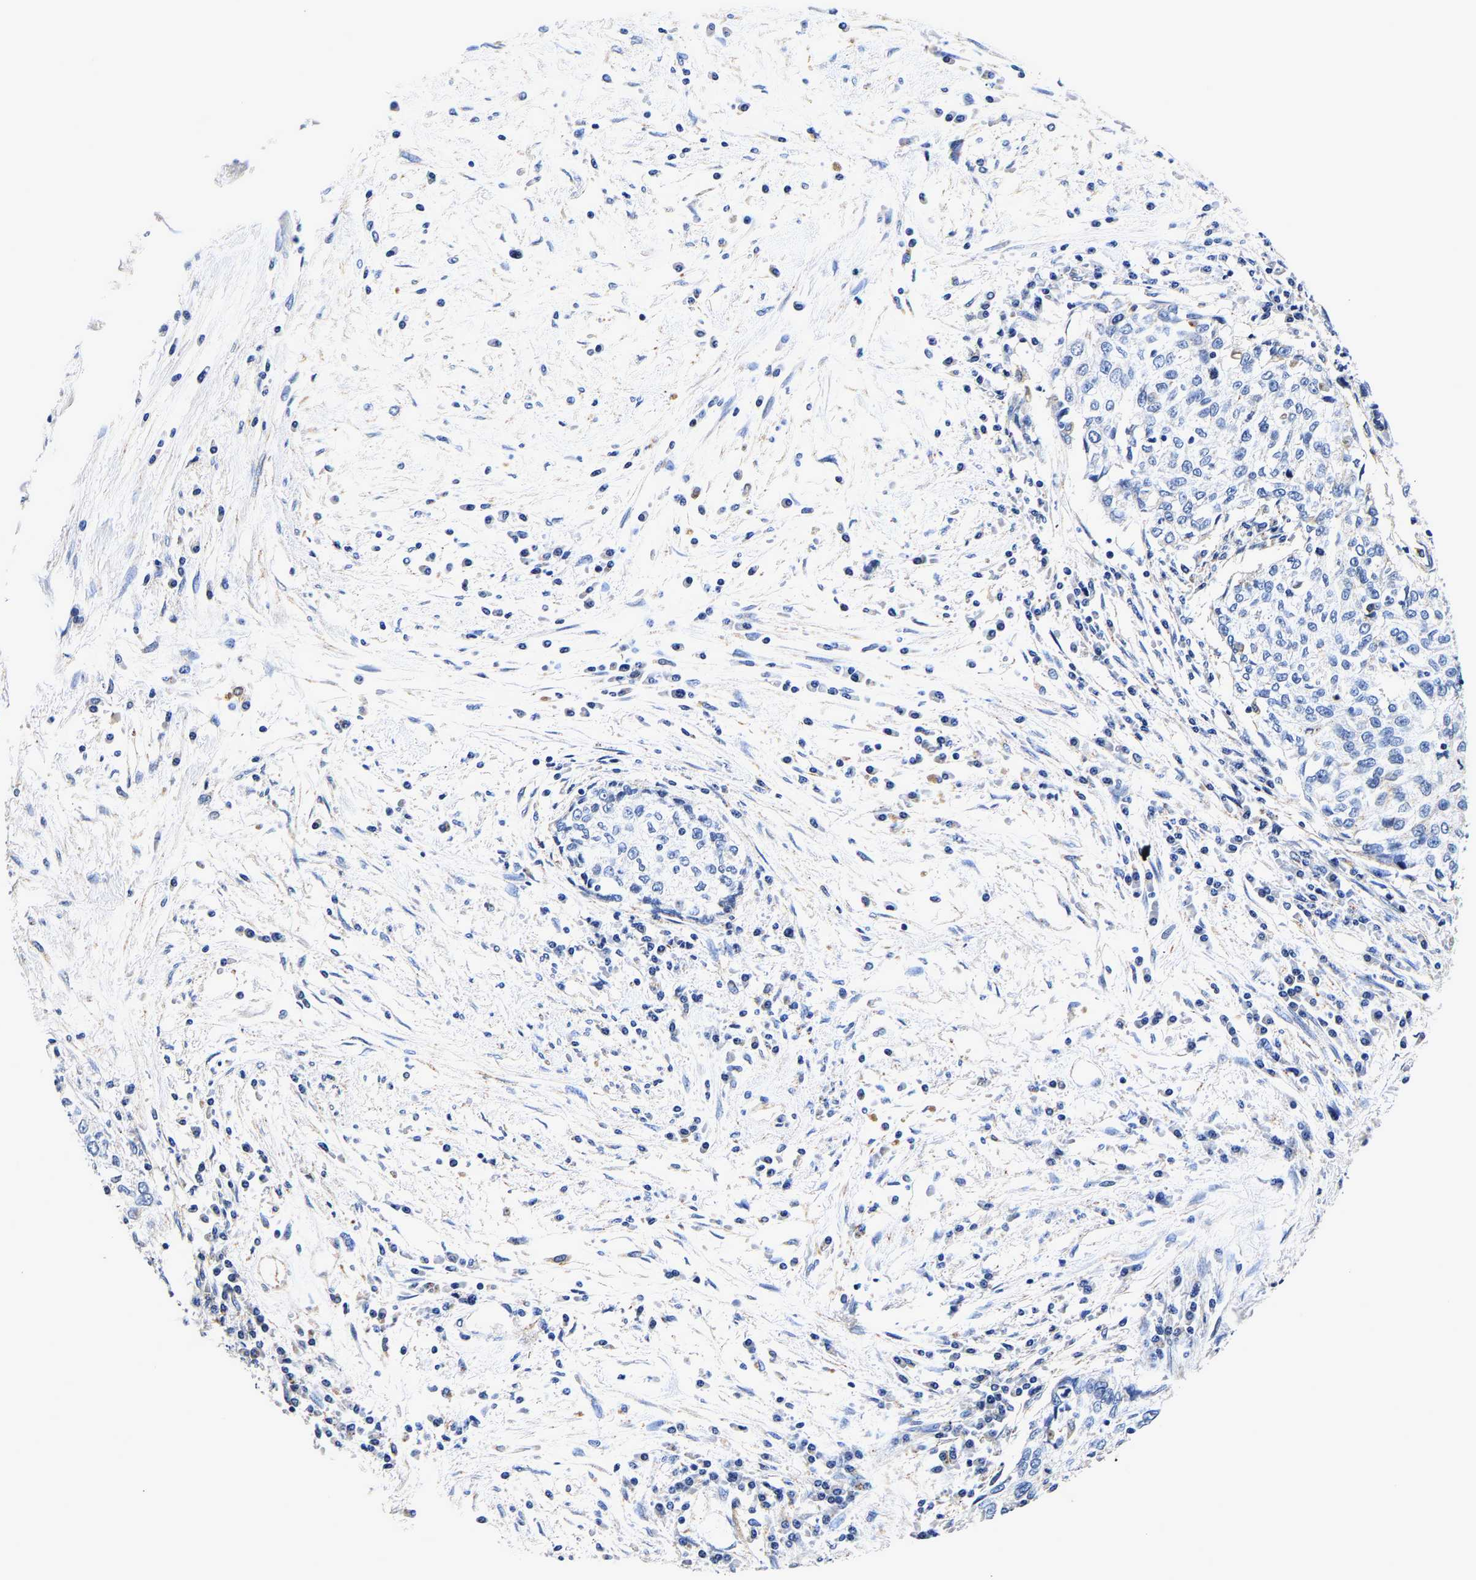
{"staining": {"intensity": "negative", "quantity": "none", "location": "none"}, "tissue": "cervical cancer", "cell_type": "Tumor cells", "image_type": "cancer", "snomed": [{"axis": "morphology", "description": "Squamous cell carcinoma, NOS"}, {"axis": "topography", "description": "Cervix"}], "caption": "An immunohistochemistry histopathology image of cervical squamous cell carcinoma is shown. There is no staining in tumor cells of cervical squamous cell carcinoma. The staining is performed using DAB (3,3'-diaminobenzidine) brown chromogen with nuclei counter-stained in using hematoxylin.", "gene": "GRN", "patient": {"sex": "female", "age": 57}}